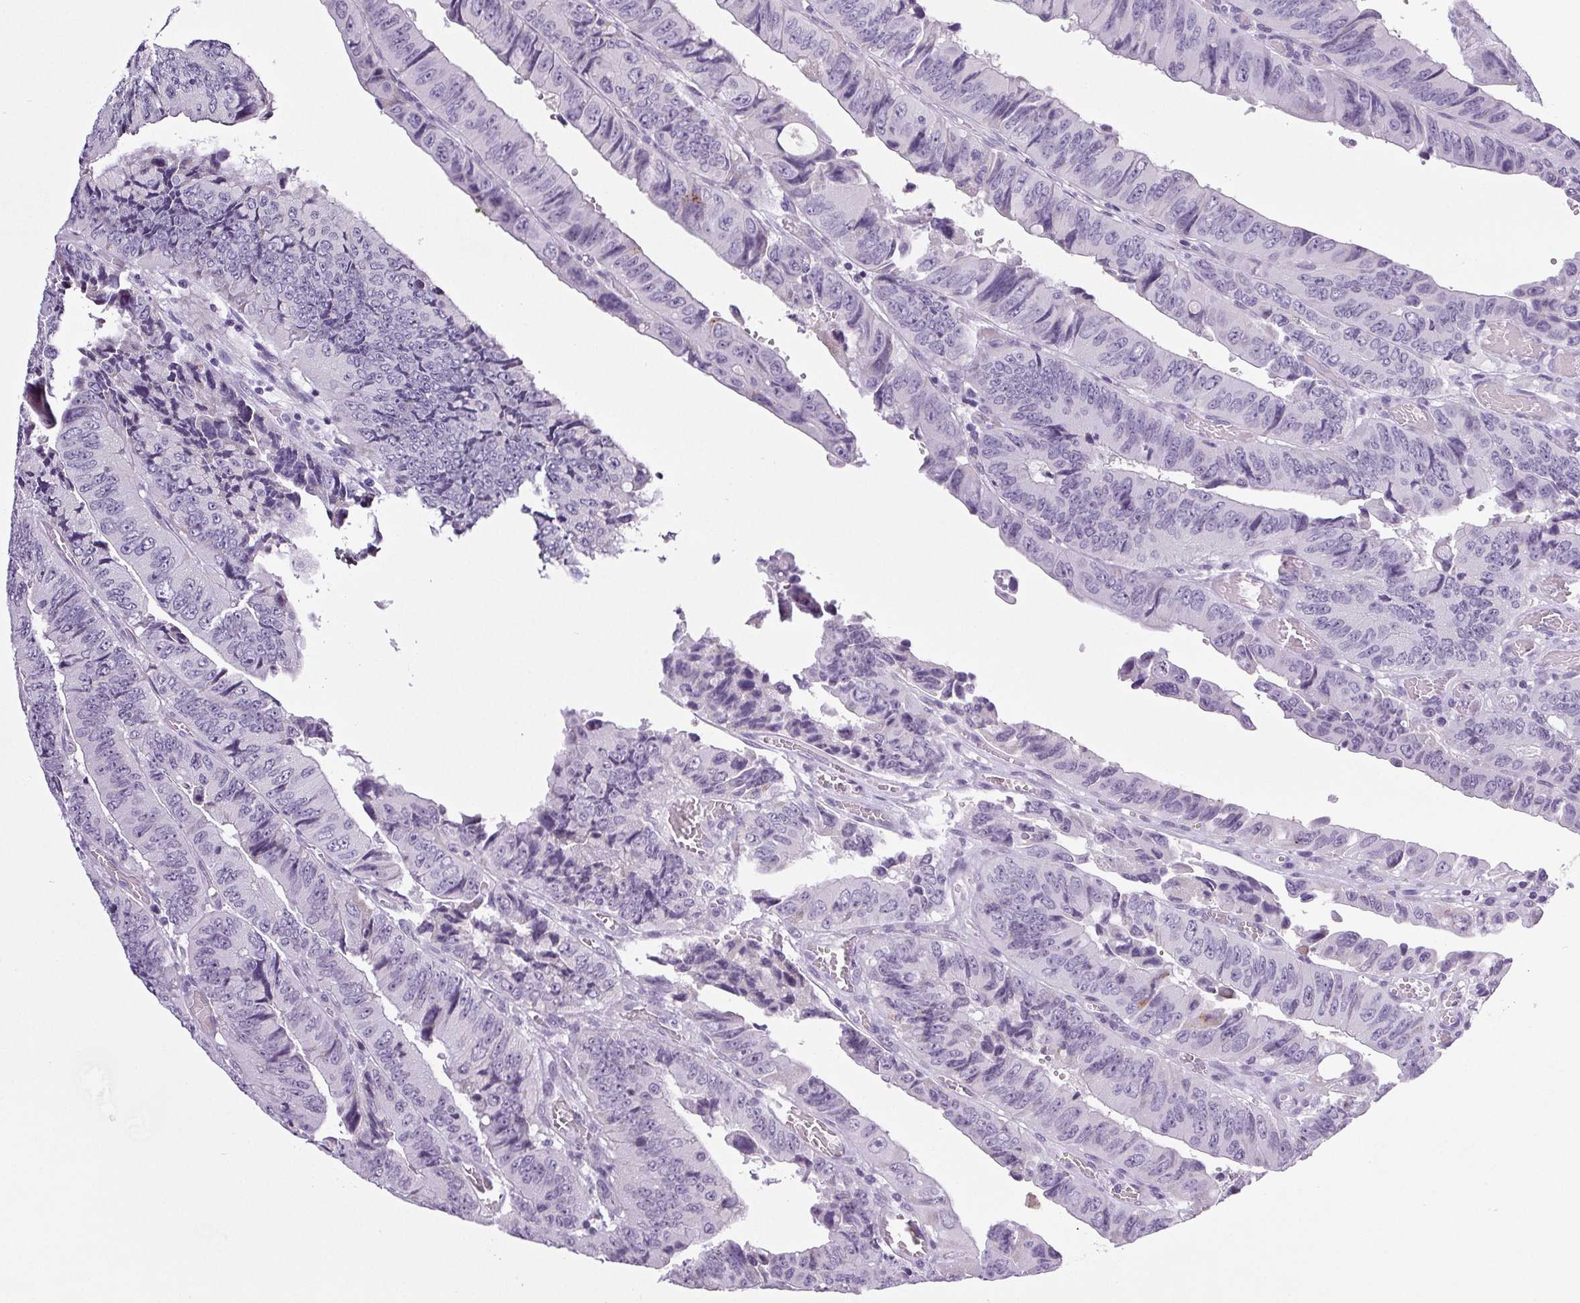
{"staining": {"intensity": "negative", "quantity": "none", "location": "none"}, "tissue": "colorectal cancer", "cell_type": "Tumor cells", "image_type": "cancer", "snomed": [{"axis": "morphology", "description": "Adenocarcinoma, NOS"}, {"axis": "topography", "description": "Colon"}], "caption": "This is an immunohistochemistry image of human colorectal cancer (adenocarcinoma). There is no staining in tumor cells.", "gene": "COL7A1", "patient": {"sex": "female", "age": 84}}